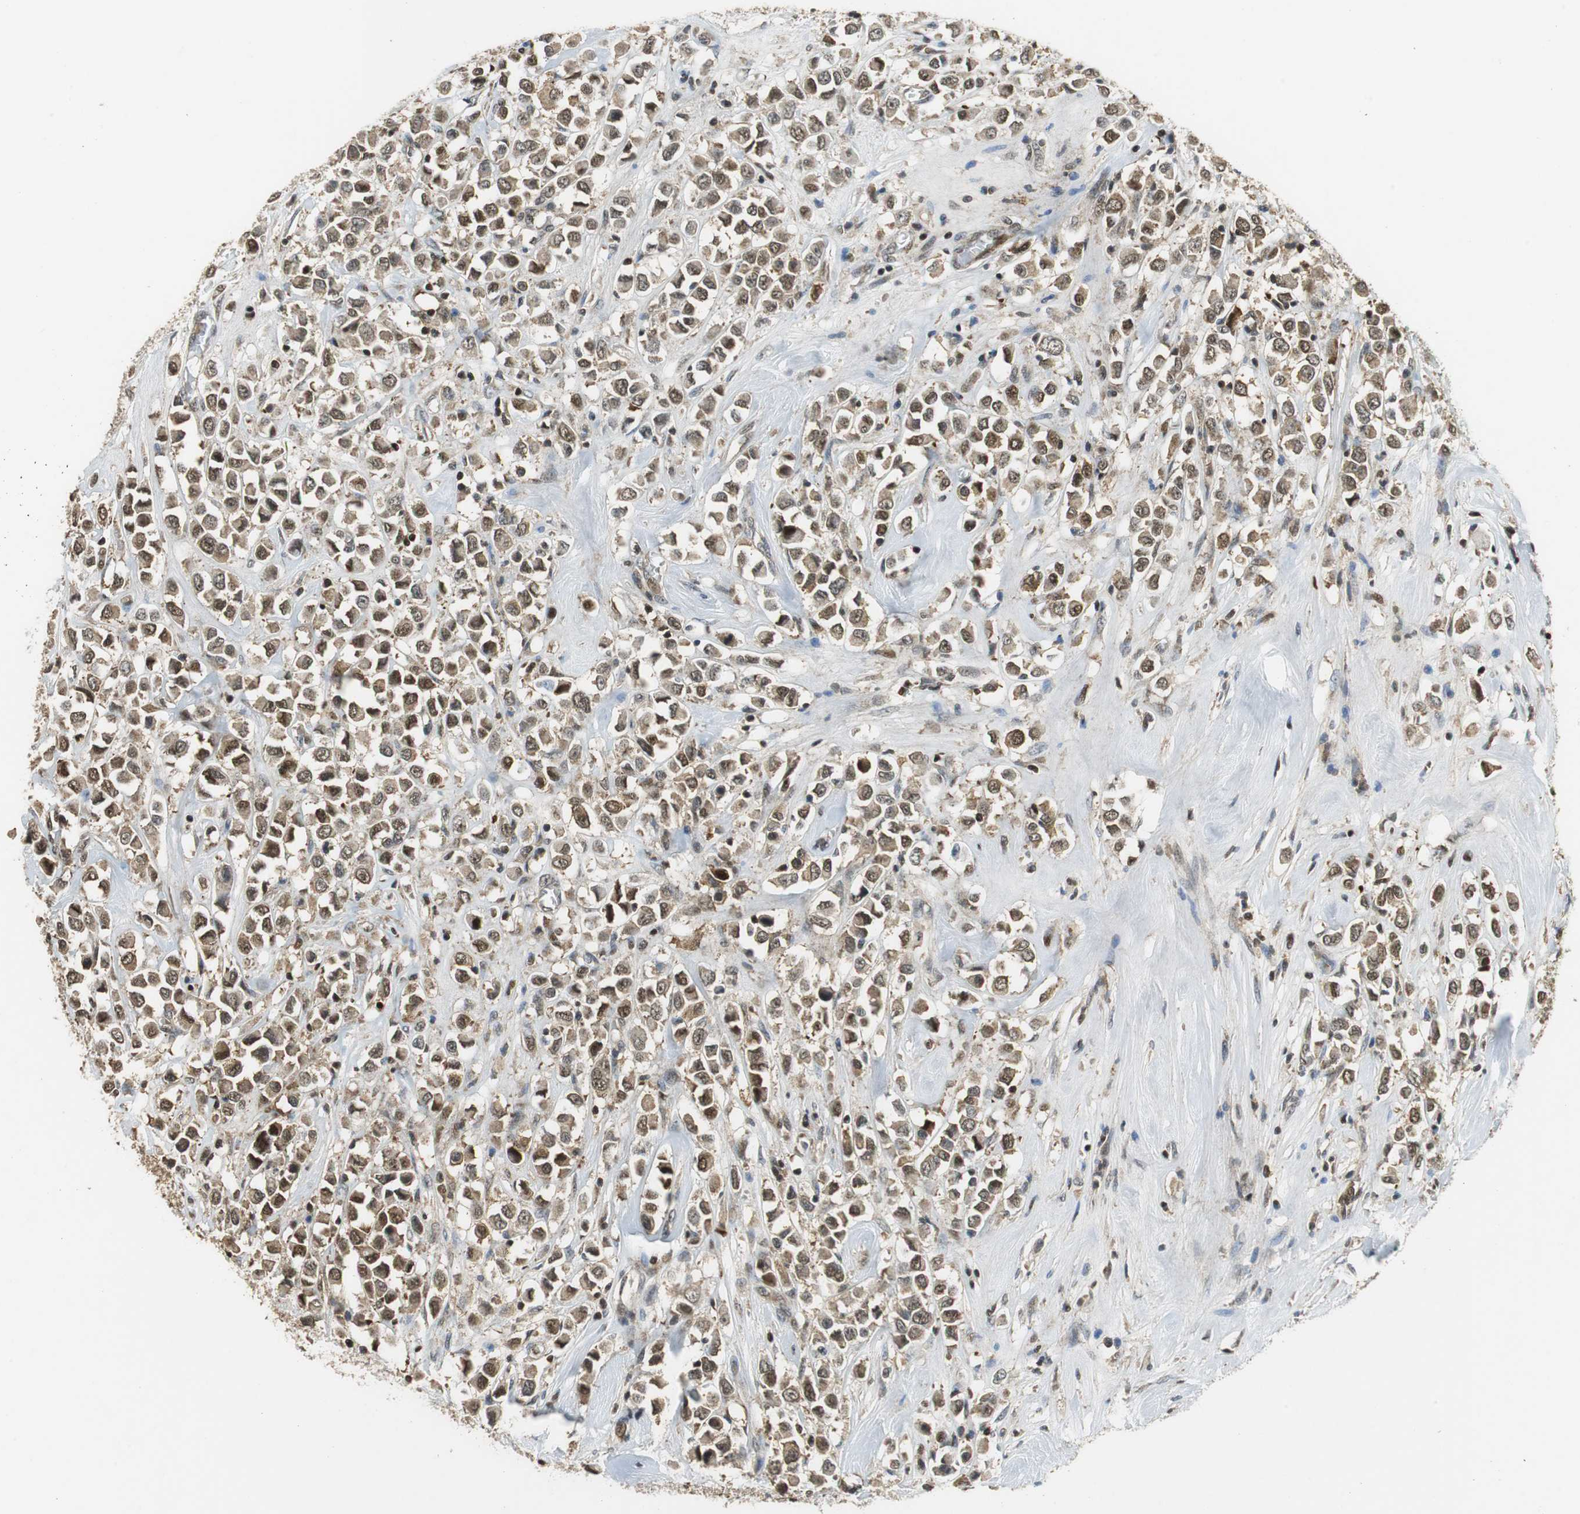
{"staining": {"intensity": "moderate", "quantity": ">75%", "location": "cytoplasmic/membranous"}, "tissue": "breast cancer", "cell_type": "Tumor cells", "image_type": "cancer", "snomed": [{"axis": "morphology", "description": "Duct carcinoma"}, {"axis": "topography", "description": "Breast"}], "caption": "Protein staining by immunohistochemistry (IHC) shows moderate cytoplasmic/membranous staining in about >75% of tumor cells in infiltrating ductal carcinoma (breast).", "gene": "GSDMD", "patient": {"sex": "female", "age": 61}}